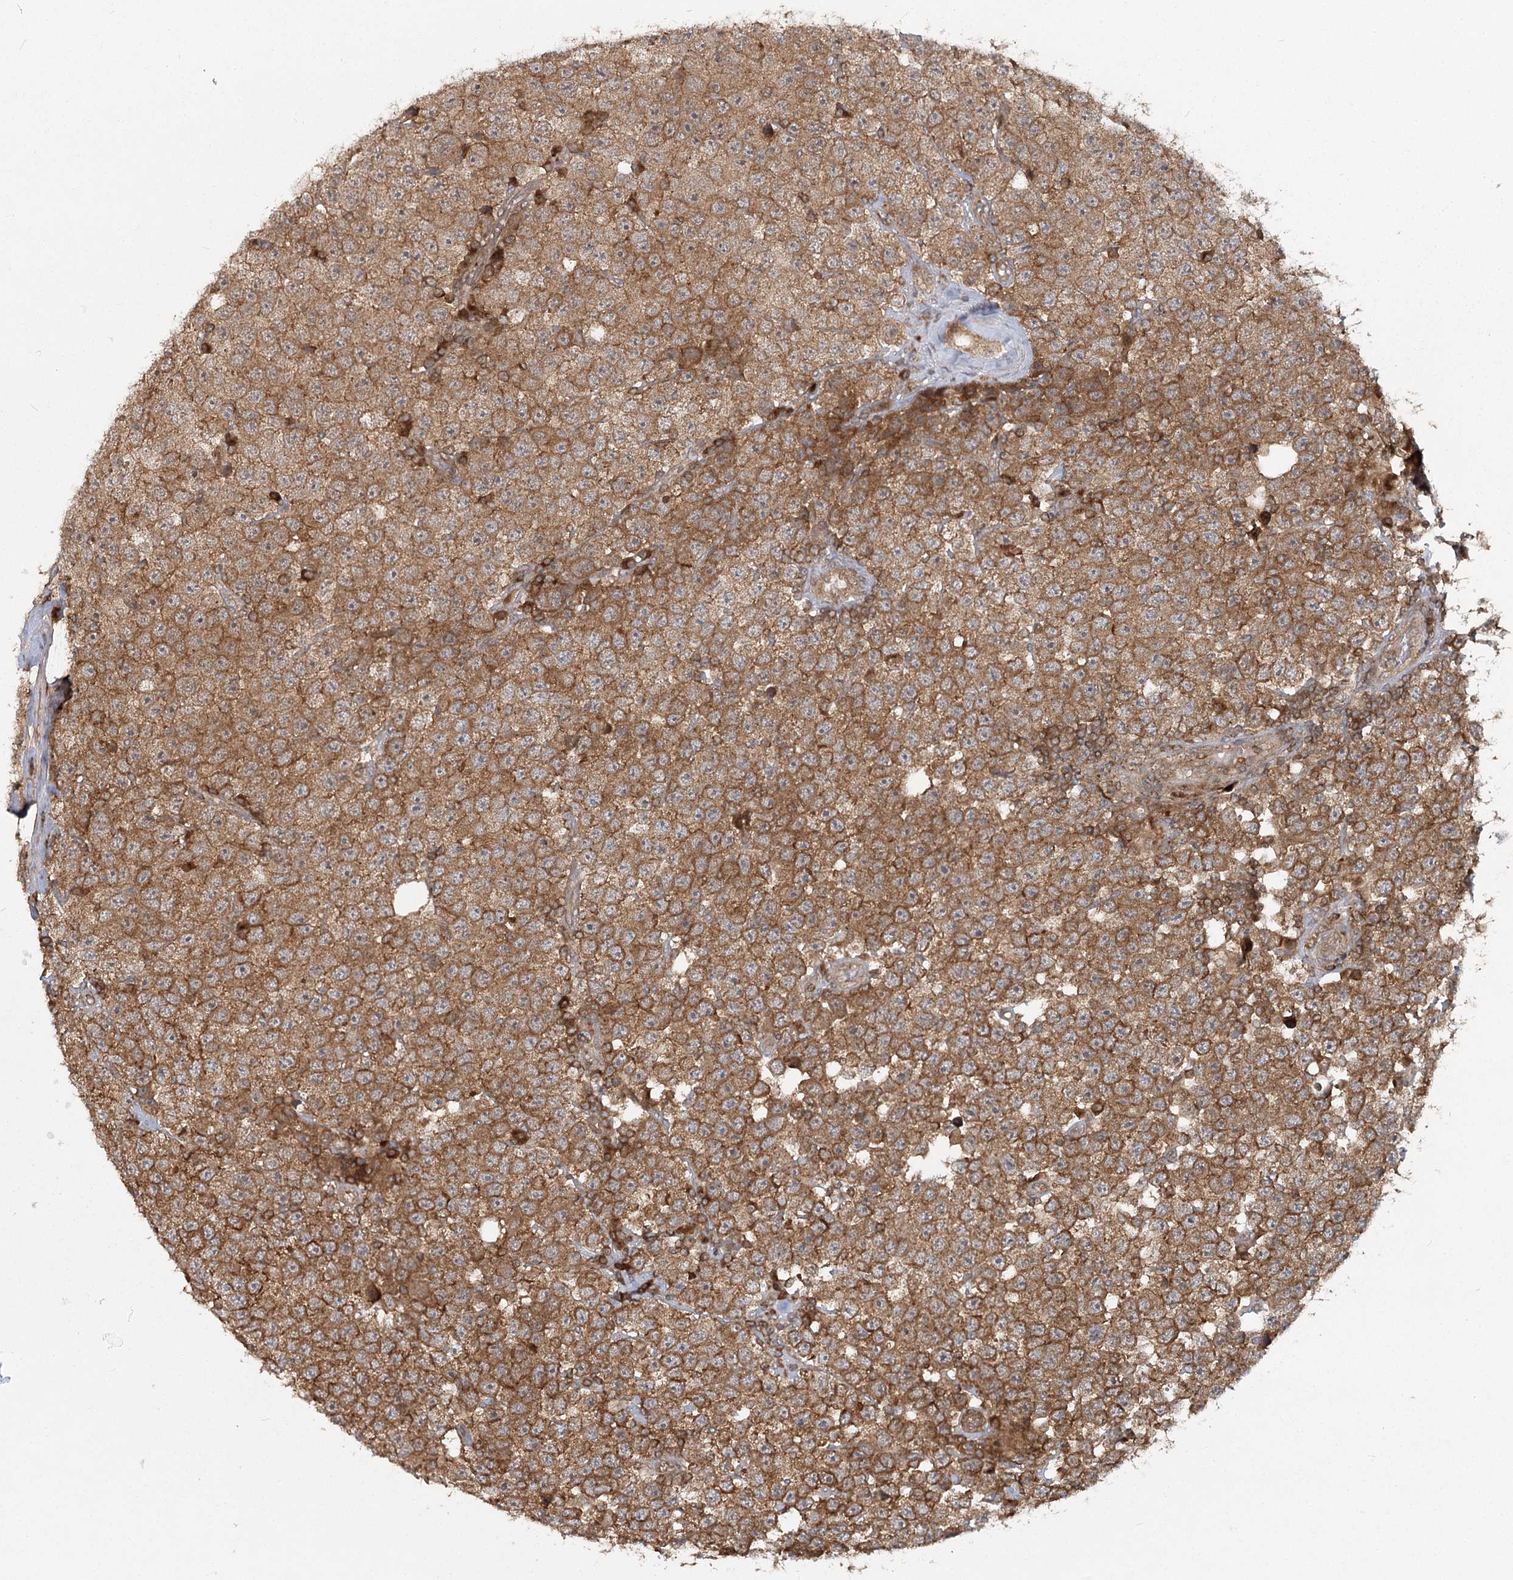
{"staining": {"intensity": "moderate", "quantity": ">75%", "location": "cytoplasmic/membranous"}, "tissue": "testis cancer", "cell_type": "Tumor cells", "image_type": "cancer", "snomed": [{"axis": "morphology", "description": "Seminoma, NOS"}, {"axis": "topography", "description": "Testis"}], "caption": "Immunohistochemistry (IHC) of testis seminoma shows medium levels of moderate cytoplasmic/membranous staining in approximately >75% of tumor cells.", "gene": "MDFIC", "patient": {"sex": "male", "age": 28}}